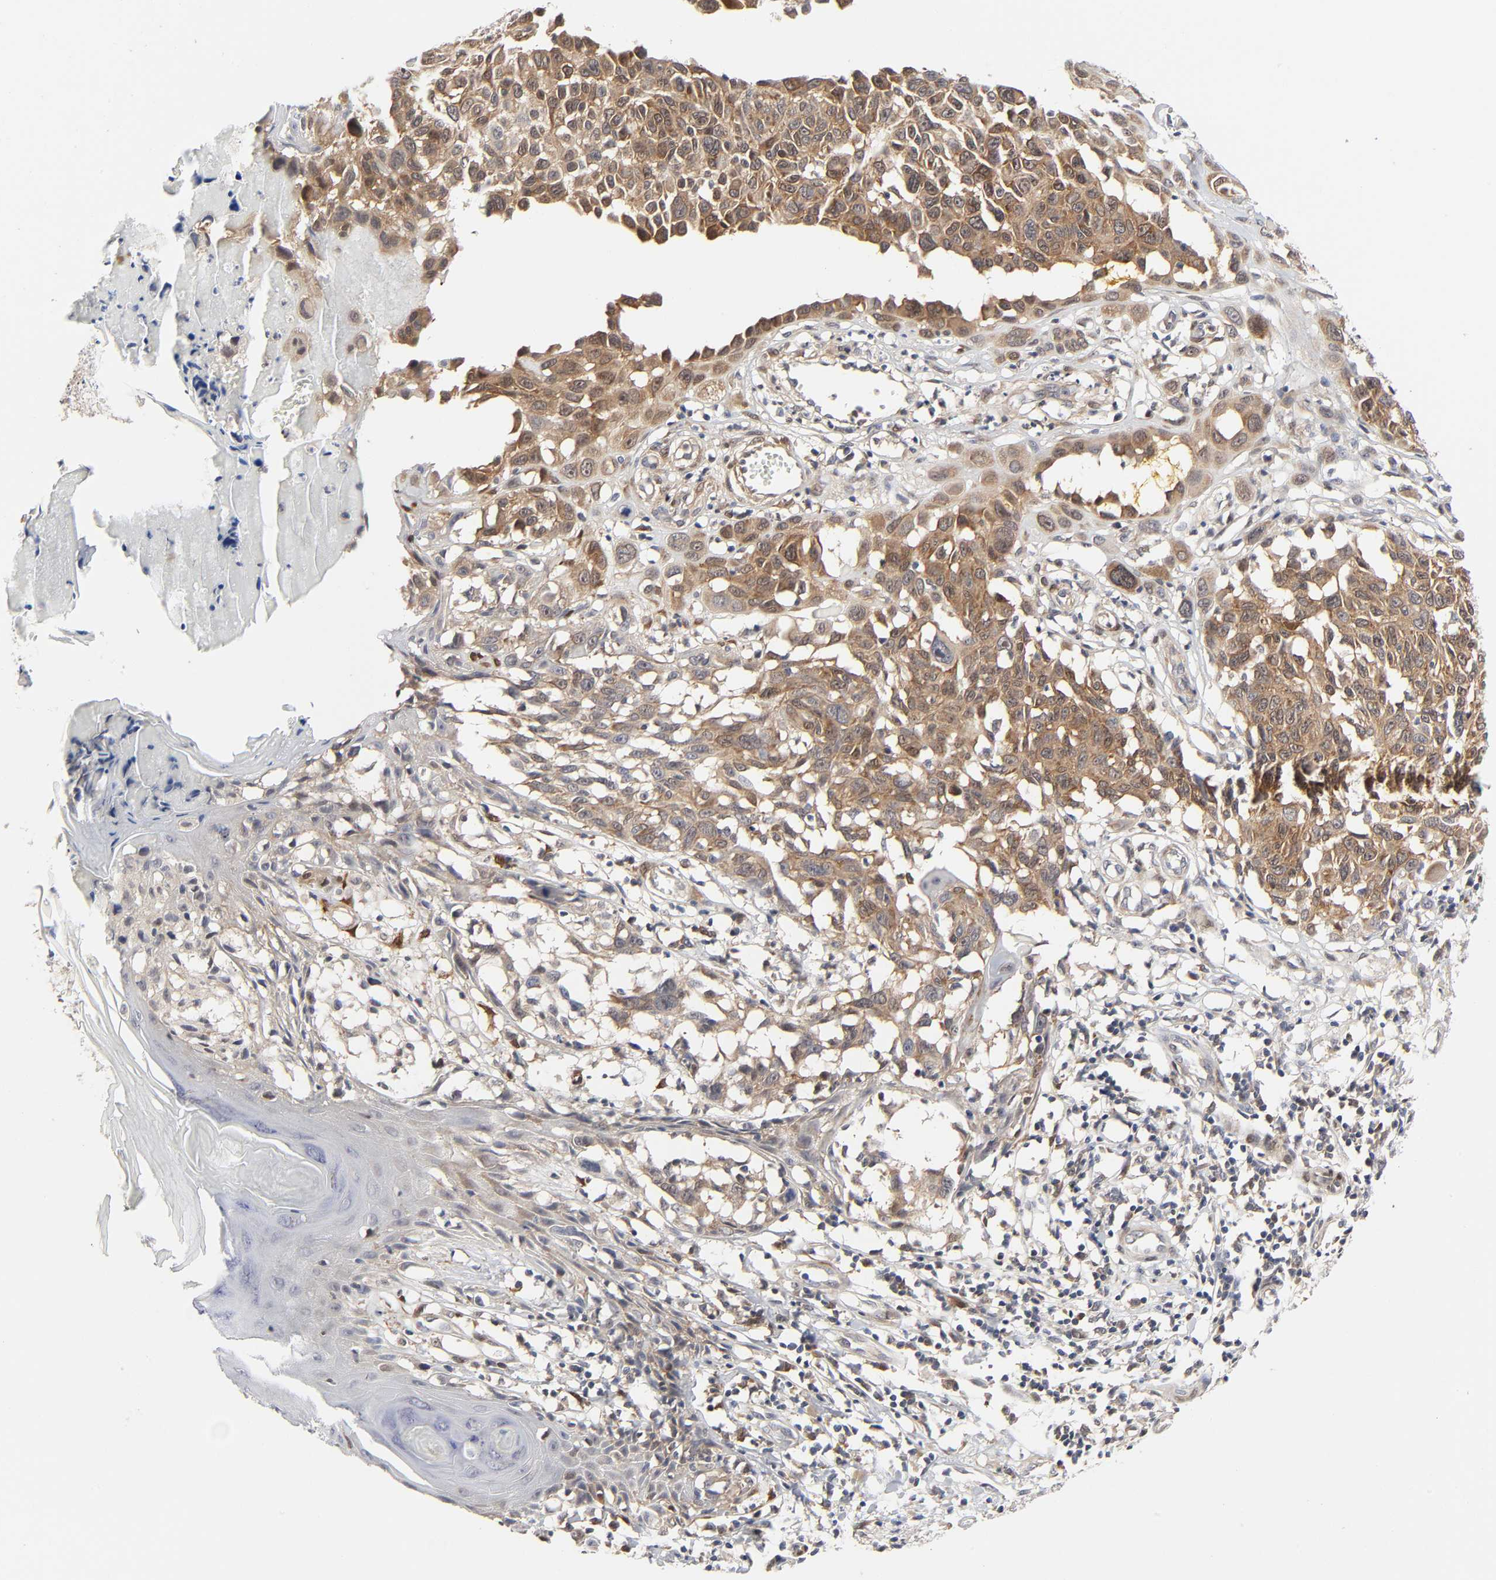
{"staining": {"intensity": "moderate", "quantity": ">75%", "location": "cytoplasmic/membranous"}, "tissue": "melanoma", "cell_type": "Tumor cells", "image_type": "cancer", "snomed": [{"axis": "morphology", "description": "Malignant melanoma, NOS"}, {"axis": "topography", "description": "Skin"}], "caption": "An immunohistochemistry (IHC) histopathology image of tumor tissue is shown. Protein staining in brown shows moderate cytoplasmic/membranous positivity in malignant melanoma within tumor cells.", "gene": "PTEN", "patient": {"sex": "female", "age": 77}}